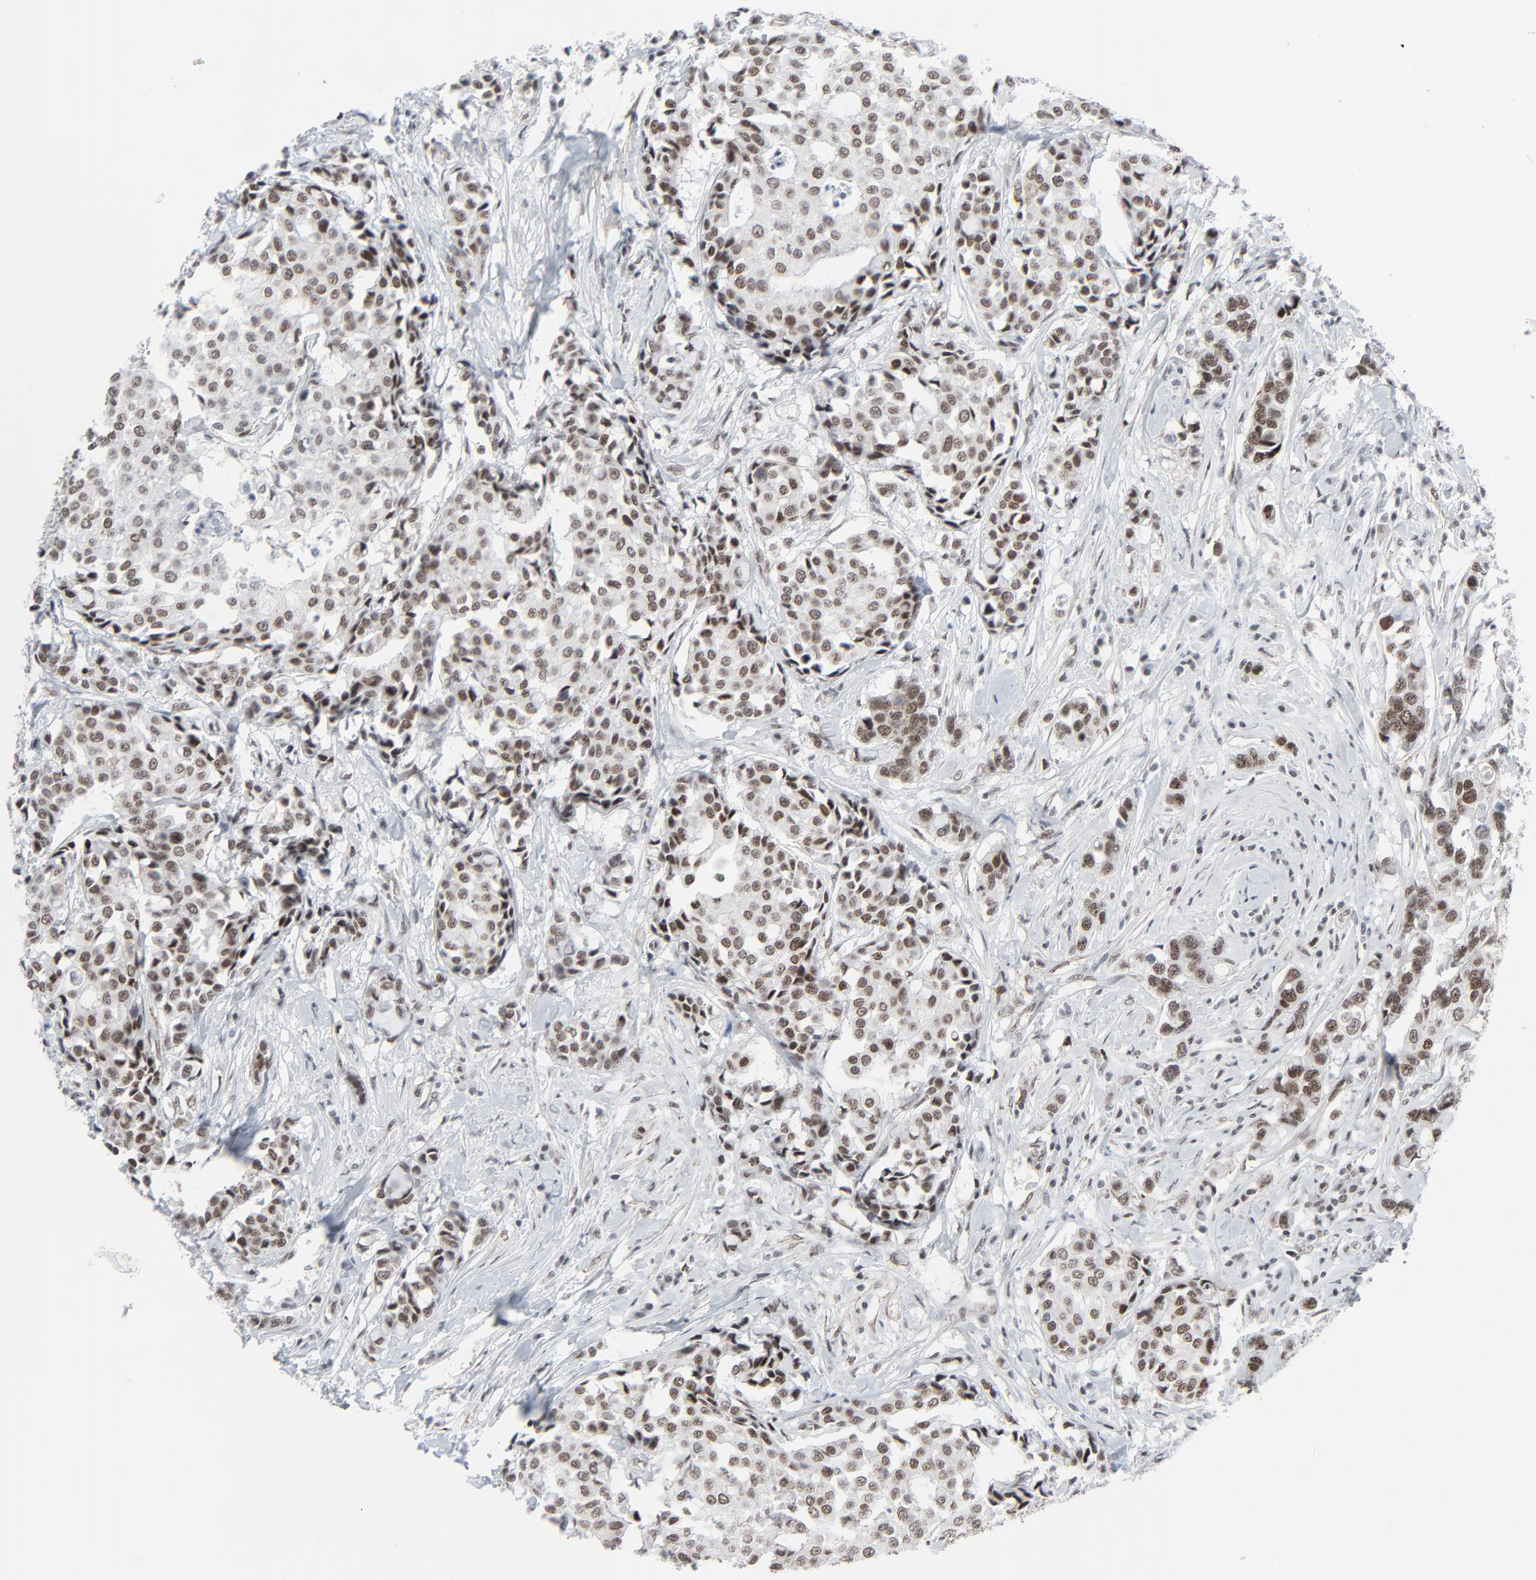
{"staining": {"intensity": "moderate", "quantity": ">75%", "location": "nuclear"}, "tissue": "breast cancer", "cell_type": "Tumor cells", "image_type": "cancer", "snomed": [{"axis": "morphology", "description": "Duct carcinoma"}, {"axis": "topography", "description": "Breast"}], "caption": "Moderate nuclear protein positivity is seen in approximately >75% of tumor cells in breast cancer.", "gene": "FBXO28", "patient": {"sex": "female", "age": 27}}